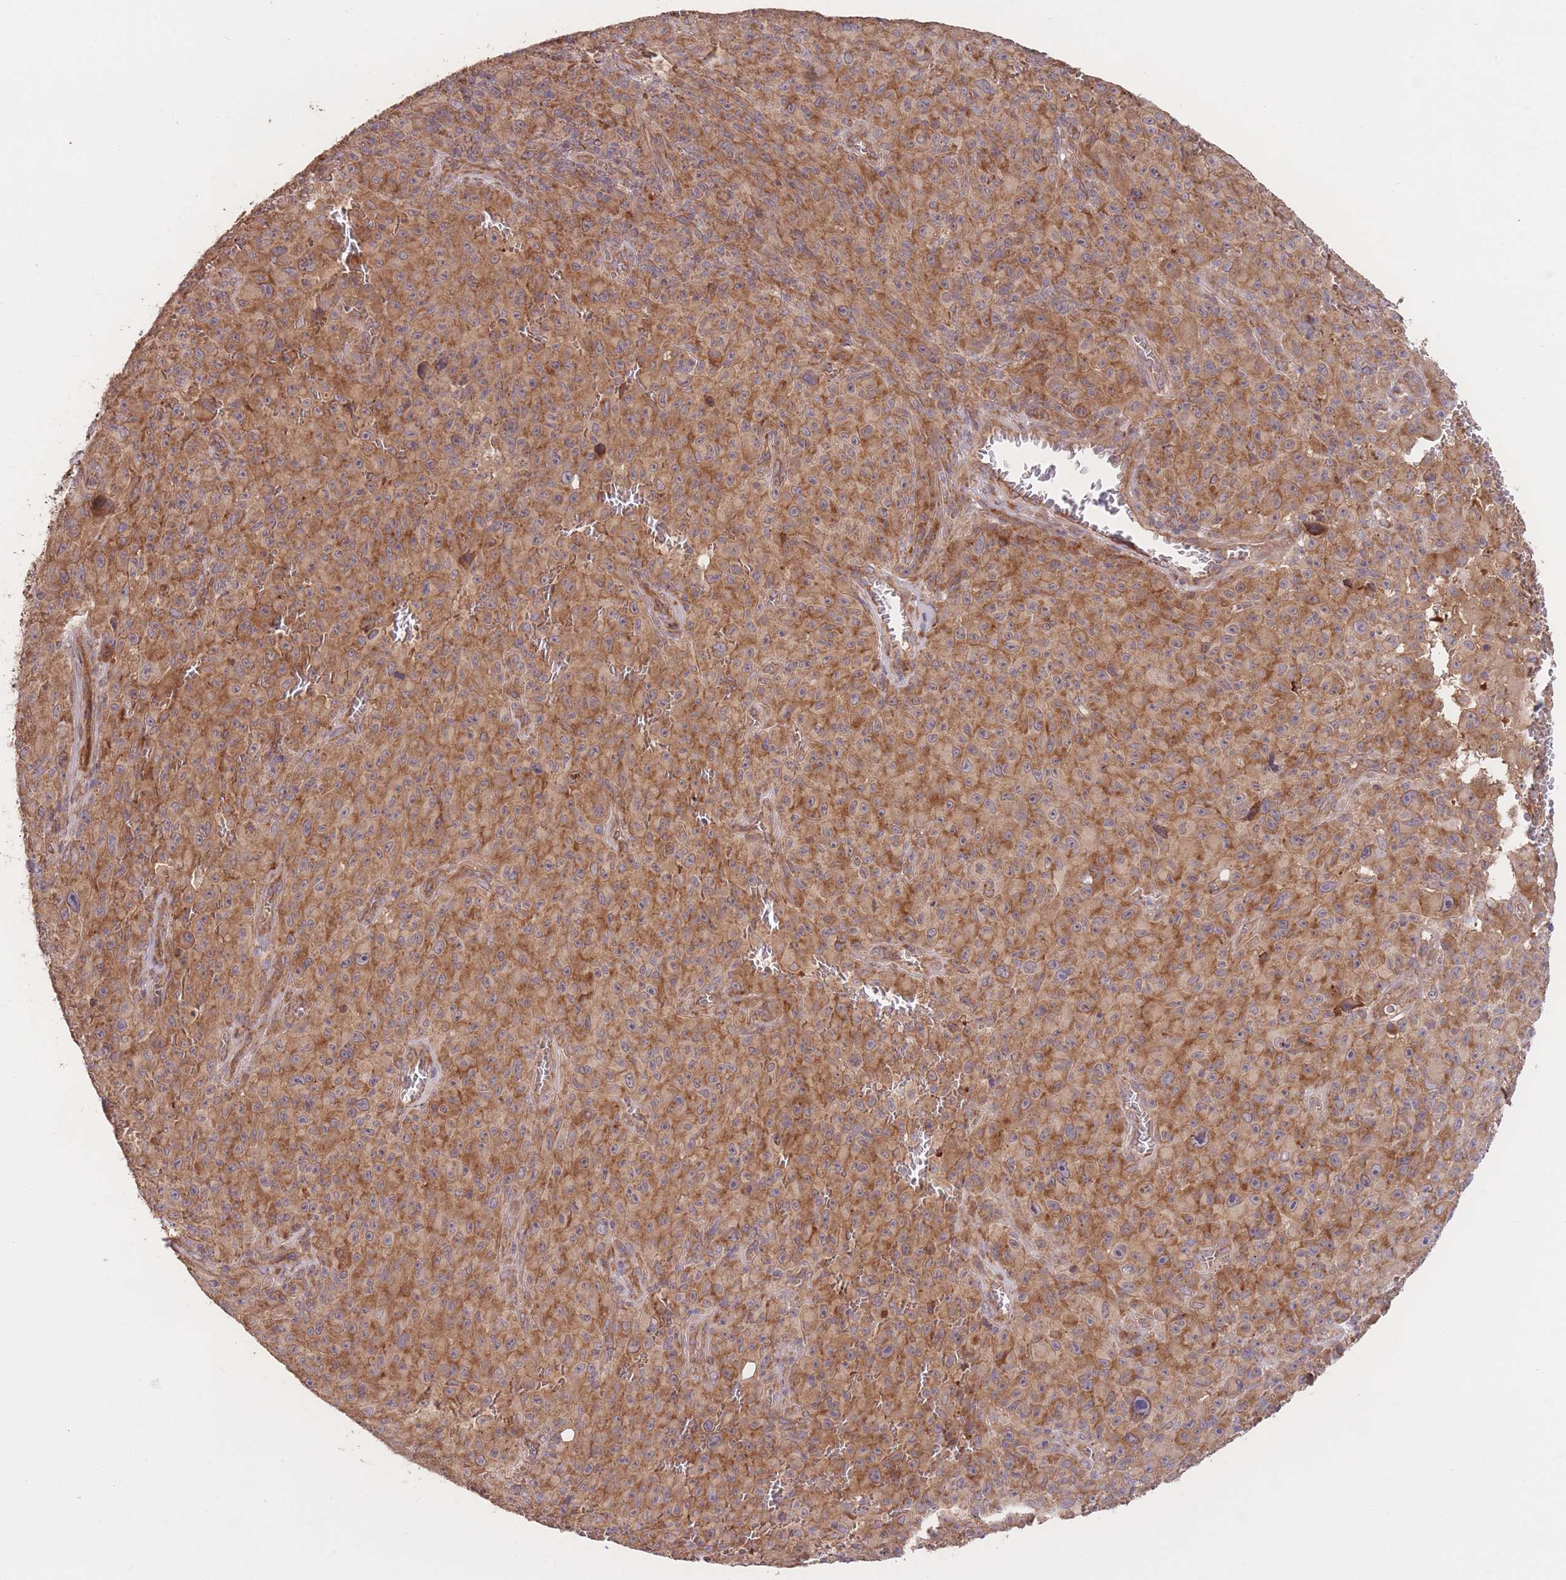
{"staining": {"intensity": "moderate", "quantity": ">75%", "location": "cytoplasmic/membranous"}, "tissue": "melanoma", "cell_type": "Tumor cells", "image_type": "cancer", "snomed": [{"axis": "morphology", "description": "Malignant melanoma, NOS"}, {"axis": "topography", "description": "Skin"}], "caption": "Protein staining displays moderate cytoplasmic/membranous expression in about >75% of tumor cells in melanoma.", "gene": "EEF1AKMT1", "patient": {"sex": "female", "age": 82}}